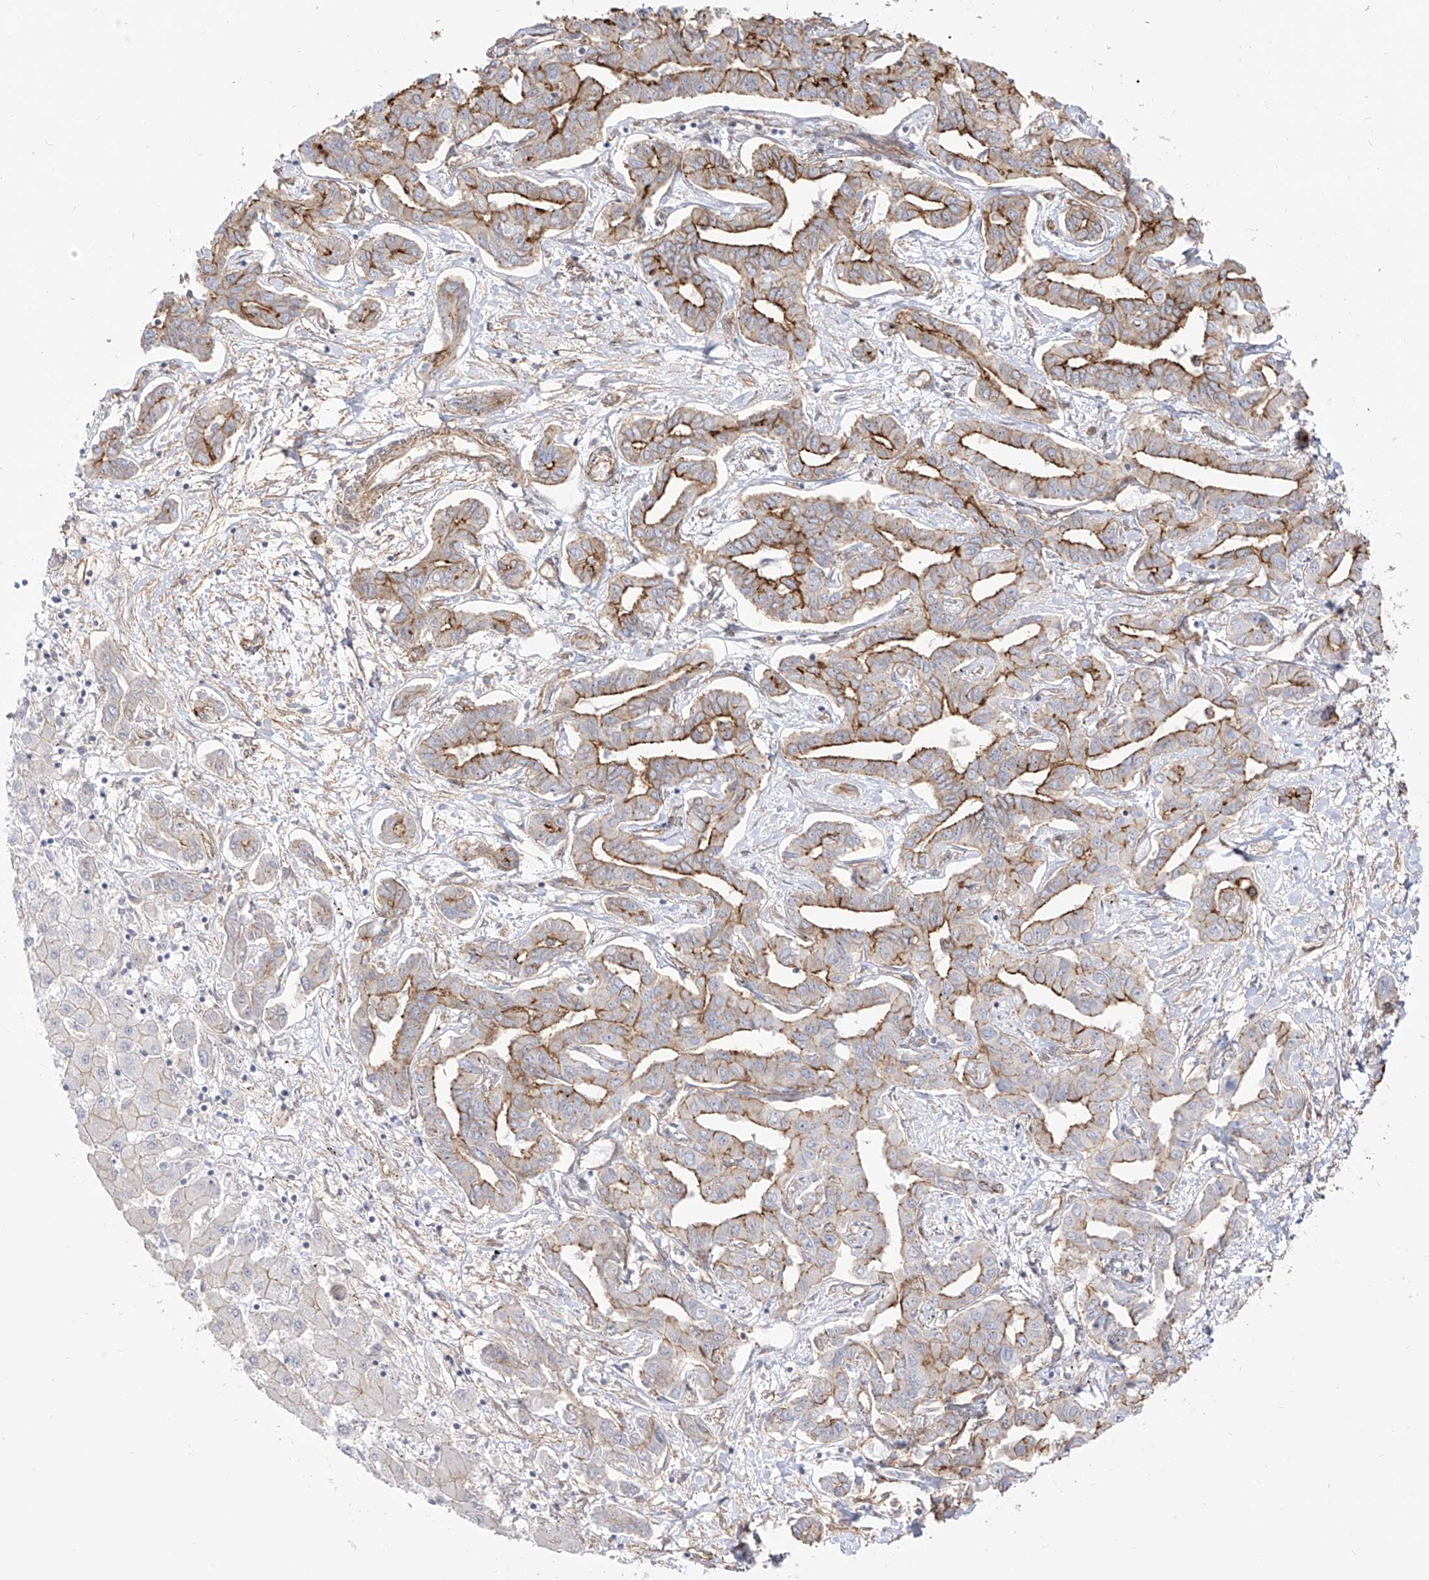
{"staining": {"intensity": "strong", "quantity": "25%-75%", "location": "cytoplasmic/membranous"}, "tissue": "liver cancer", "cell_type": "Tumor cells", "image_type": "cancer", "snomed": [{"axis": "morphology", "description": "Cholangiocarcinoma"}, {"axis": "topography", "description": "Liver"}], "caption": "A high amount of strong cytoplasmic/membranous staining is appreciated in about 25%-75% of tumor cells in liver cholangiocarcinoma tissue.", "gene": "ZNF180", "patient": {"sex": "male", "age": 59}}